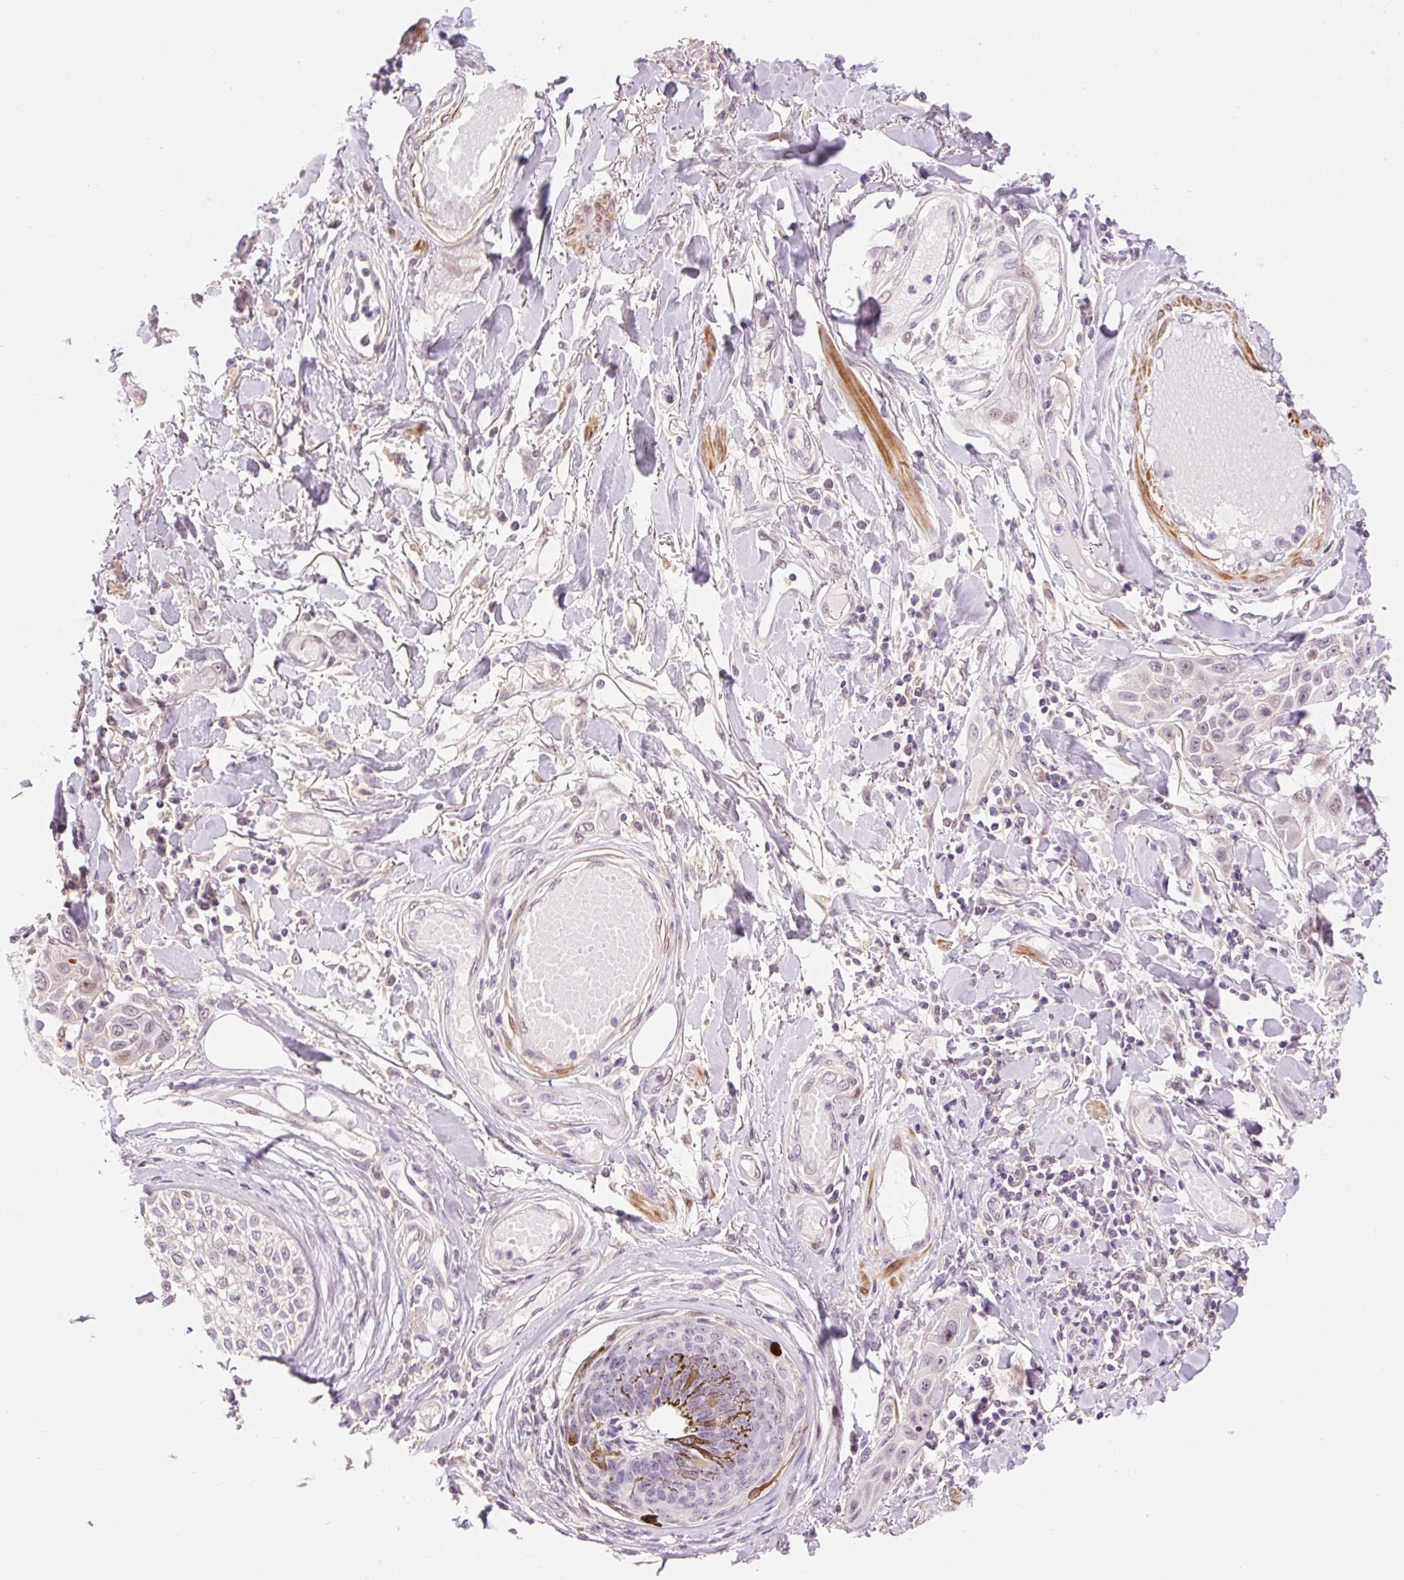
{"staining": {"intensity": "negative", "quantity": "none", "location": "none"}, "tissue": "skin cancer", "cell_type": "Tumor cells", "image_type": "cancer", "snomed": [{"axis": "morphology", "description": "Squamous cell carcinoma, NOS"}, {"axis": "topography", "description": "Skin"}], "caption": "Histopathology image shows no protein staining in tumor cells of squamous cell carcinoma (skin) tissue.", "gene": "HNF1A", "patient": {"sex": "female", "age": 69}}